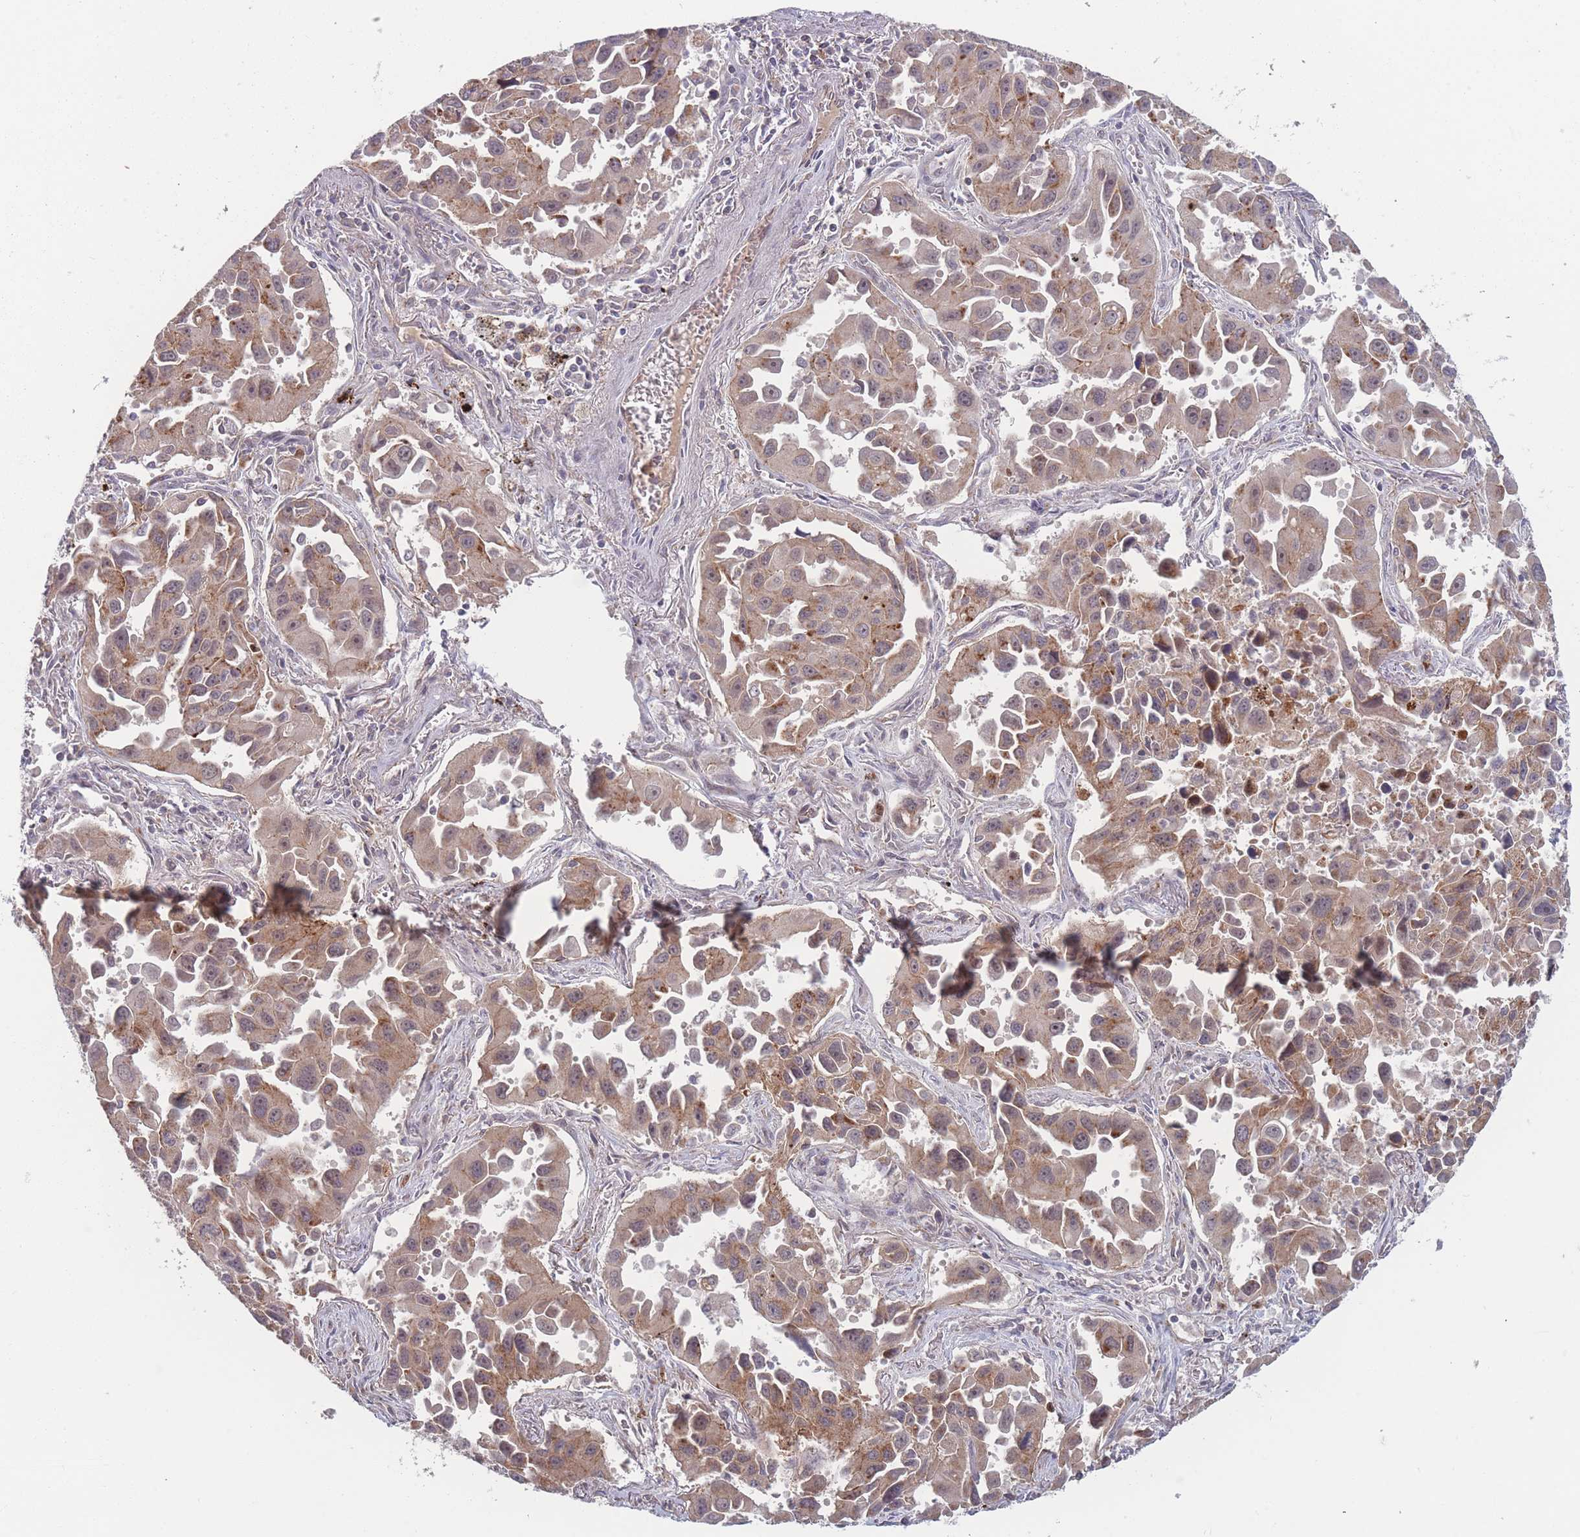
{"staining": {"intensity": "moderate", "quantity": ">75%", "location": "cytoplasmic/membranous,nuclear"}, "tissue": "lung cancer", "cell_type": "Tumor cells", "image_type": "cancer", "snomed": [{"axis": "morphology", "description": "Adenocarcinoma, NOS"}, {"axis": "topography", "description": "Lung"}], "caption": "The histopathology image displays staining of lung cancer, revealing moderate cytoplasmic/membranous and nuclear protein expression (brown color) within tumor cells.", "gene": "TMEM232", "patient": {"sex": "male", "age": 66}}